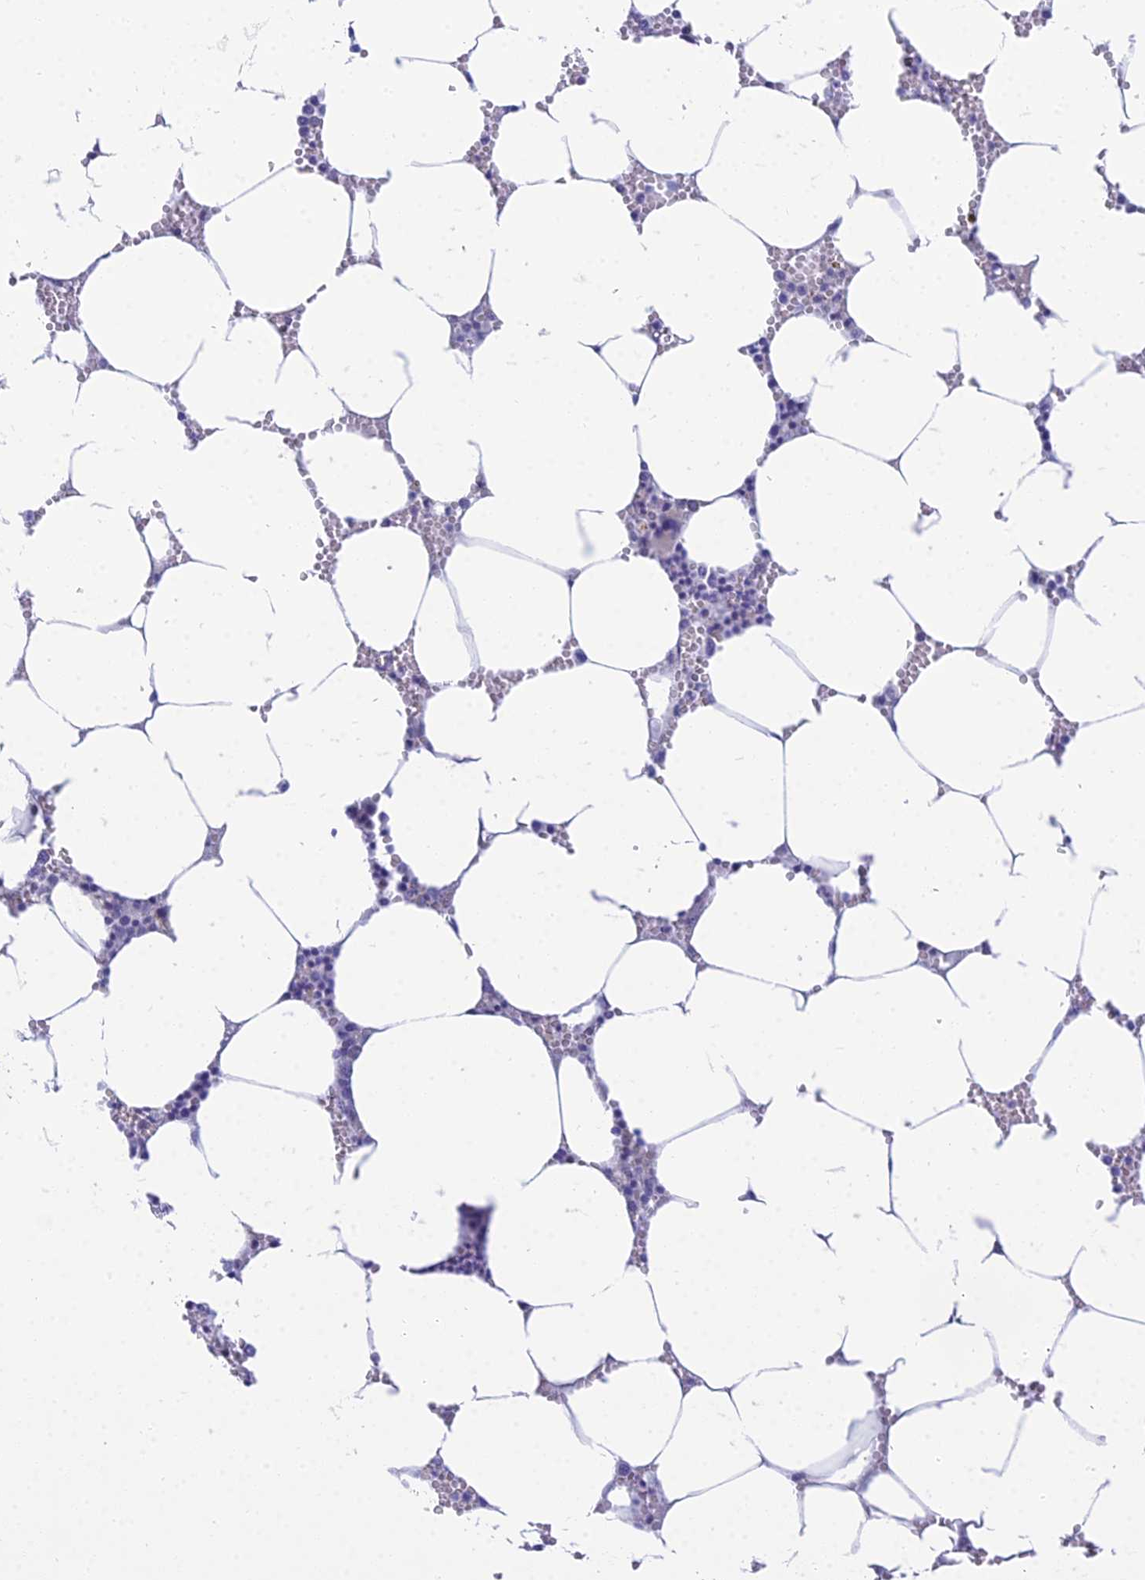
{"staining": {"intensity": "negative", "quantity": "none", "location": "none"}, "tissue": "bone marrow", "cell_type": "Hematopoietic cells", "image_type": "normal", "snomed": [{"axis": "morphology", "description": "Normal tissue, NOS"}, {"axis": "topography", "description": "Bone marrow"}], "caption": "Hematopoietic cells are negative for brown protein staining in benign bone marrow. The staining was performed using DAB to visualize the protein expression in brown, while the nuclei were stained in blue with hematoxylin (Magnification: 20x).", "gene": "PRR13", "patient": {"sex": "male", "age": 70}}